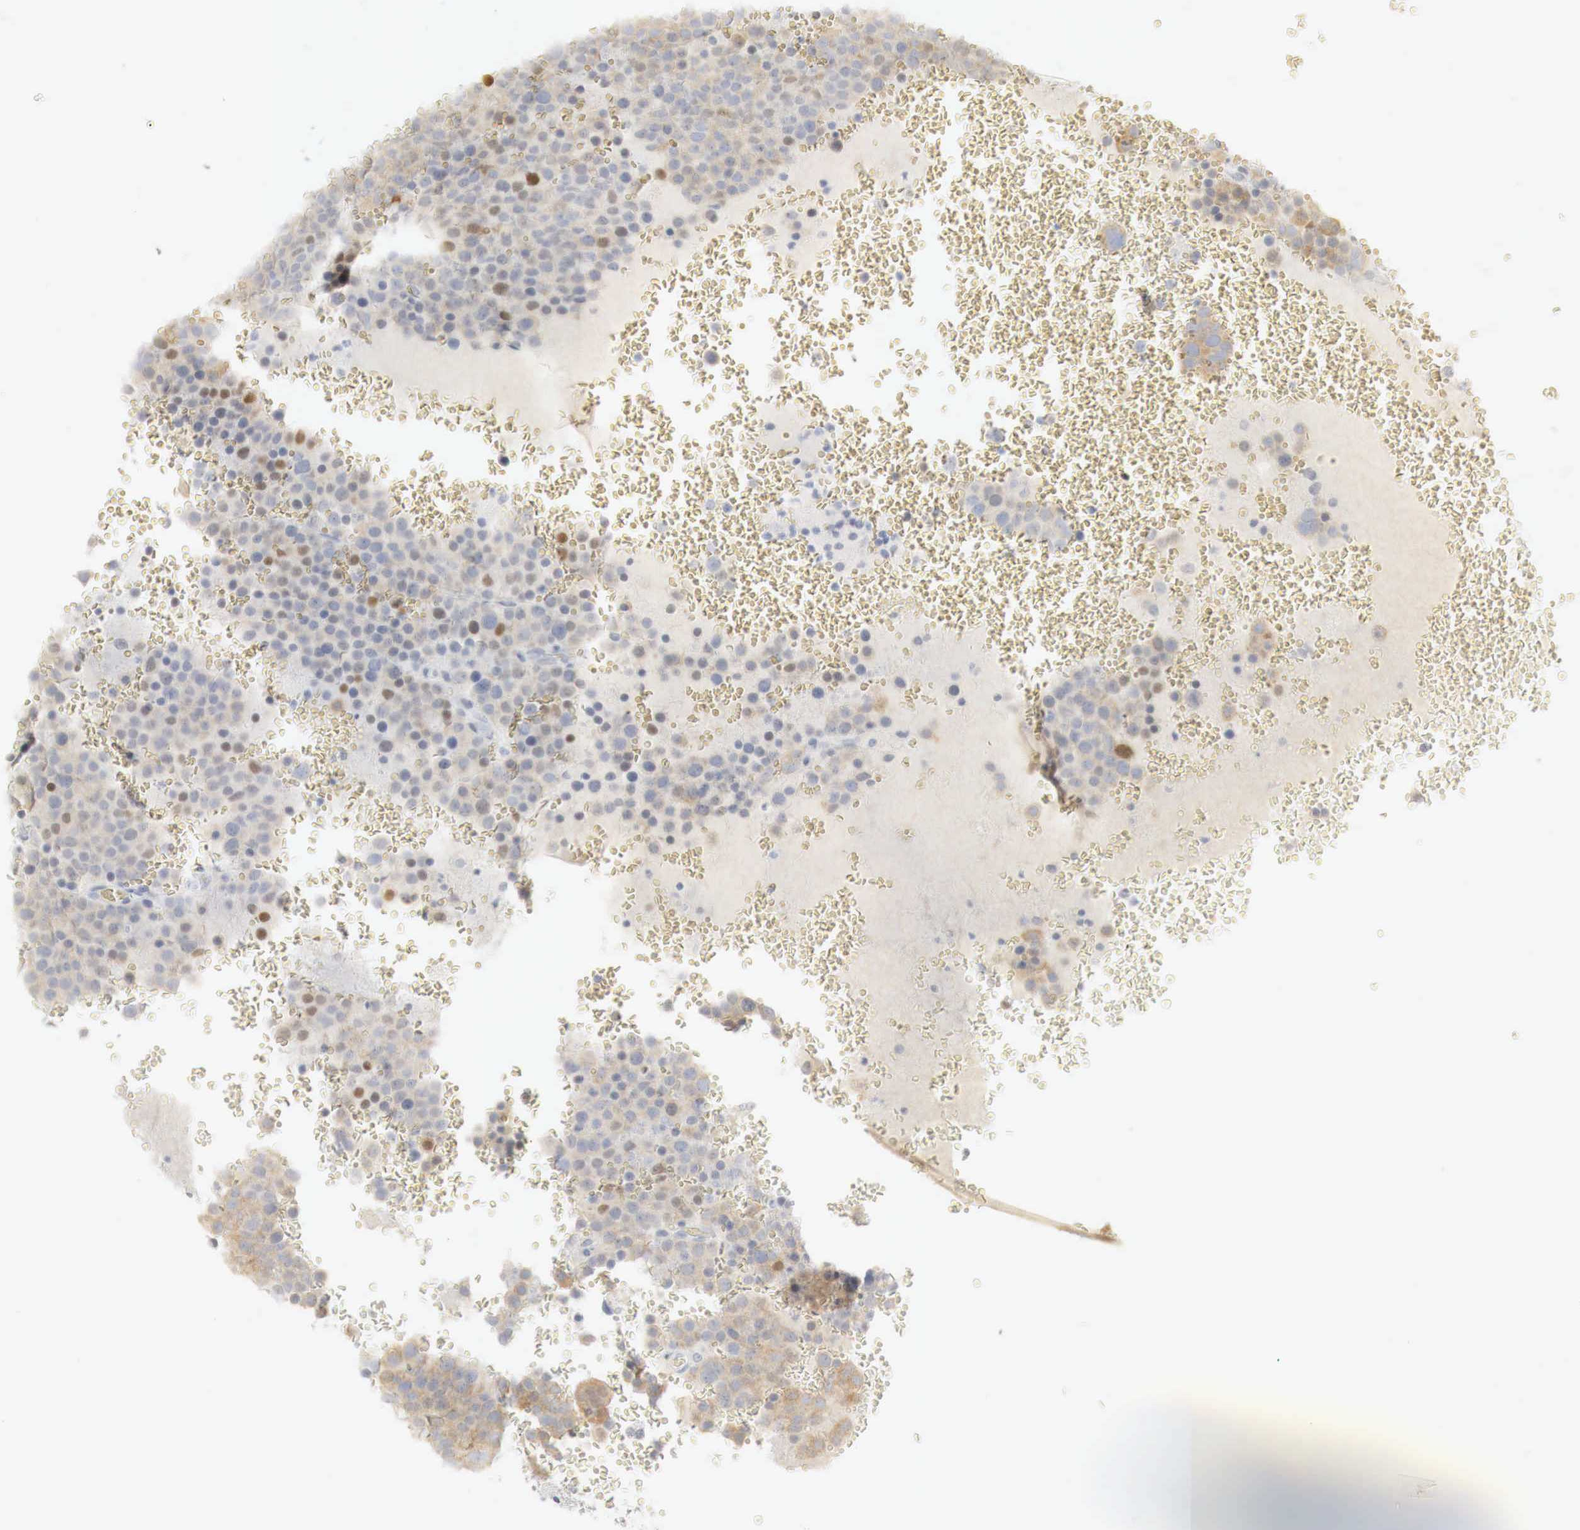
{"staining": {"intensity": "moderate", "quantity": "<25%", "location": "nuclear"}, "tissue": "testis cancer", "cell_type": "Tumor cells", "image_type": "cancer", "snomed": [{"axis": "morphology", "description": "Seminoma, NOS"}, {"axis": "topography", "description": "Testis"}], "caption": "About <25% of tumor cells in human testis cancer (seminoma) exhibit moderate nuclear protein positivity as visualized by brown immunohistochemical staining.", "gene": "TP63", "patient": {"sex": "male", "age": 71}}